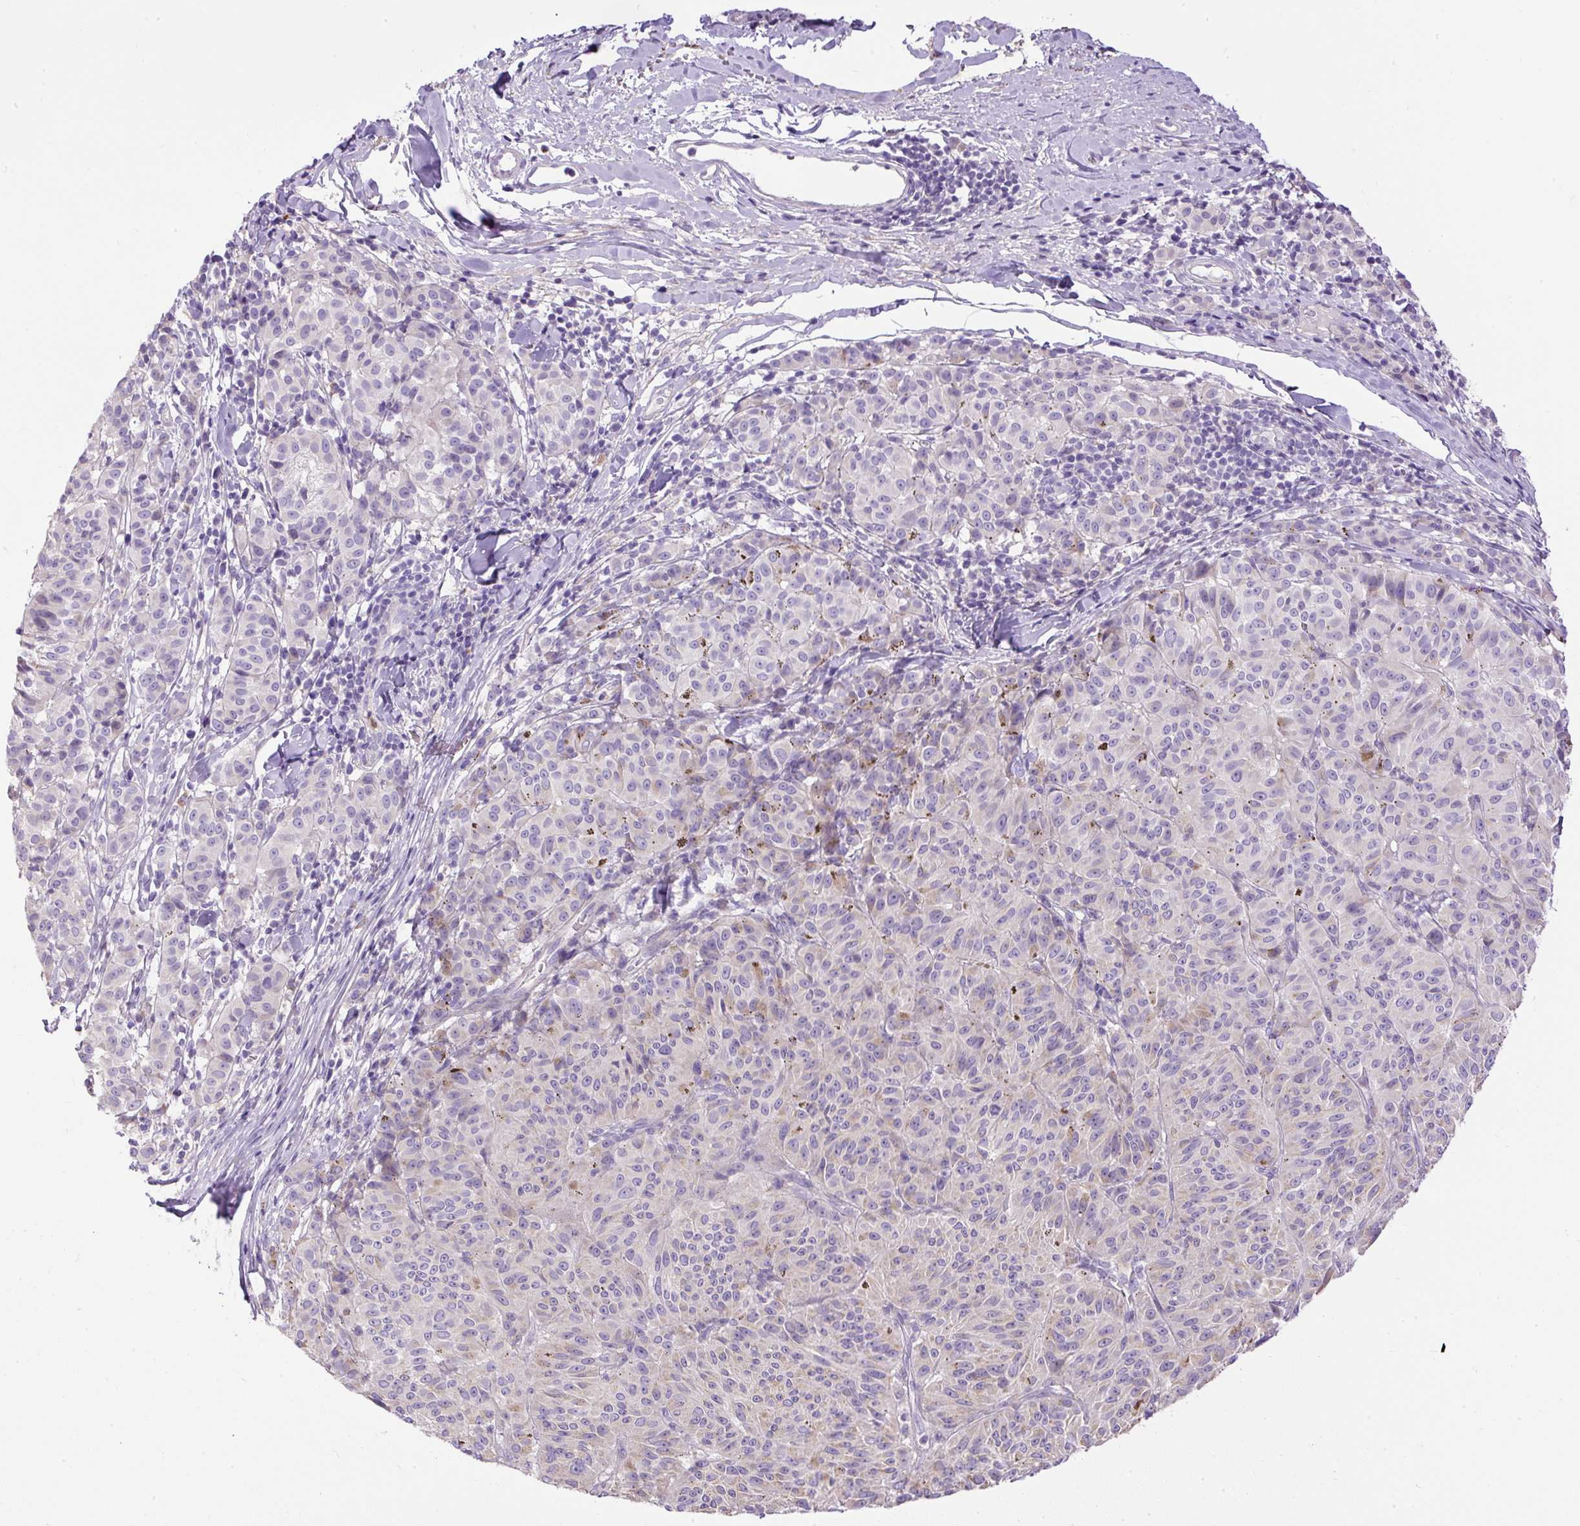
{"staining": {"intensity": "negative", "quantity": "none", "location": "none"}, "tissue": "melanoma", "cell_type": "Tumor cells", "image_type": "cancer", "snomed": [{"axis": "morphology", "description": "Malignant melanoma, NOS"}, {"axis": "topography", "description": "Skin"}], "caption": "There is no significant positivity in tumor cells of malignant melanoma.", "gene": "CFAP47", "patient": {"sex": "female", "age": 72}}